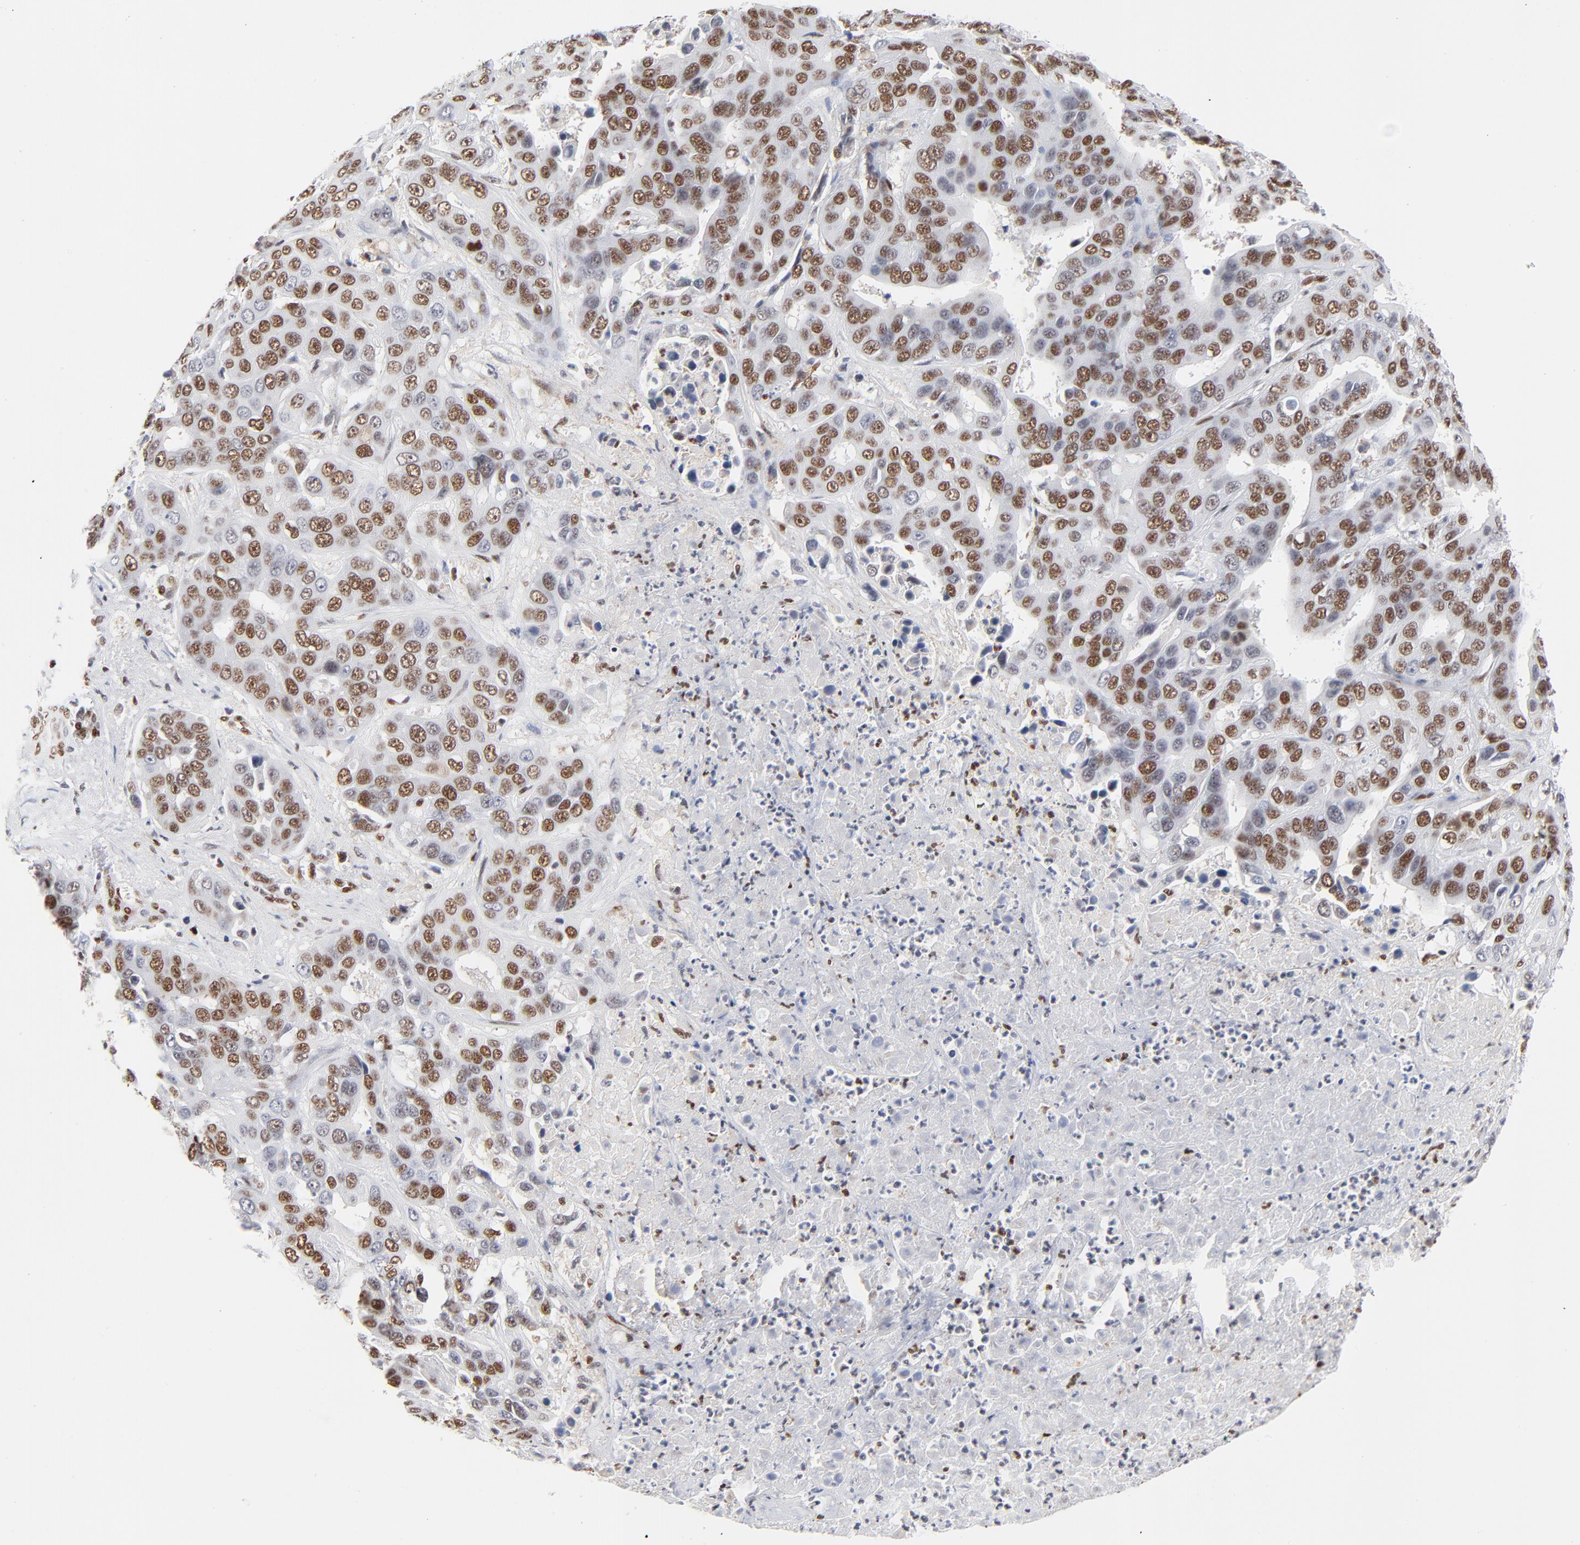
{"staining": {"intensity": "moderate", "quantity": ">75%", "location": "nuclear"}, "tissue": "liver cancer", "cell_type": "Tumor cells", "image_type": "cancer", "snomed": [{"axis": "morphology", "description": "Cholangiocarcinoma"}, {"axis": "topography", "description": "Liver"}], "caption": "Protein analysis of cholangiocarcinoma (liver) tissue exhibits moderate nuclear positivity in approximately >75% of tumor cells. The staining is performed using DAB brown chromogen to label protein expression. The nuclei are counter-stained blue using hematoxylin.", "gene": "CREB1", "patient": {"sex": "female", "age": 52}}